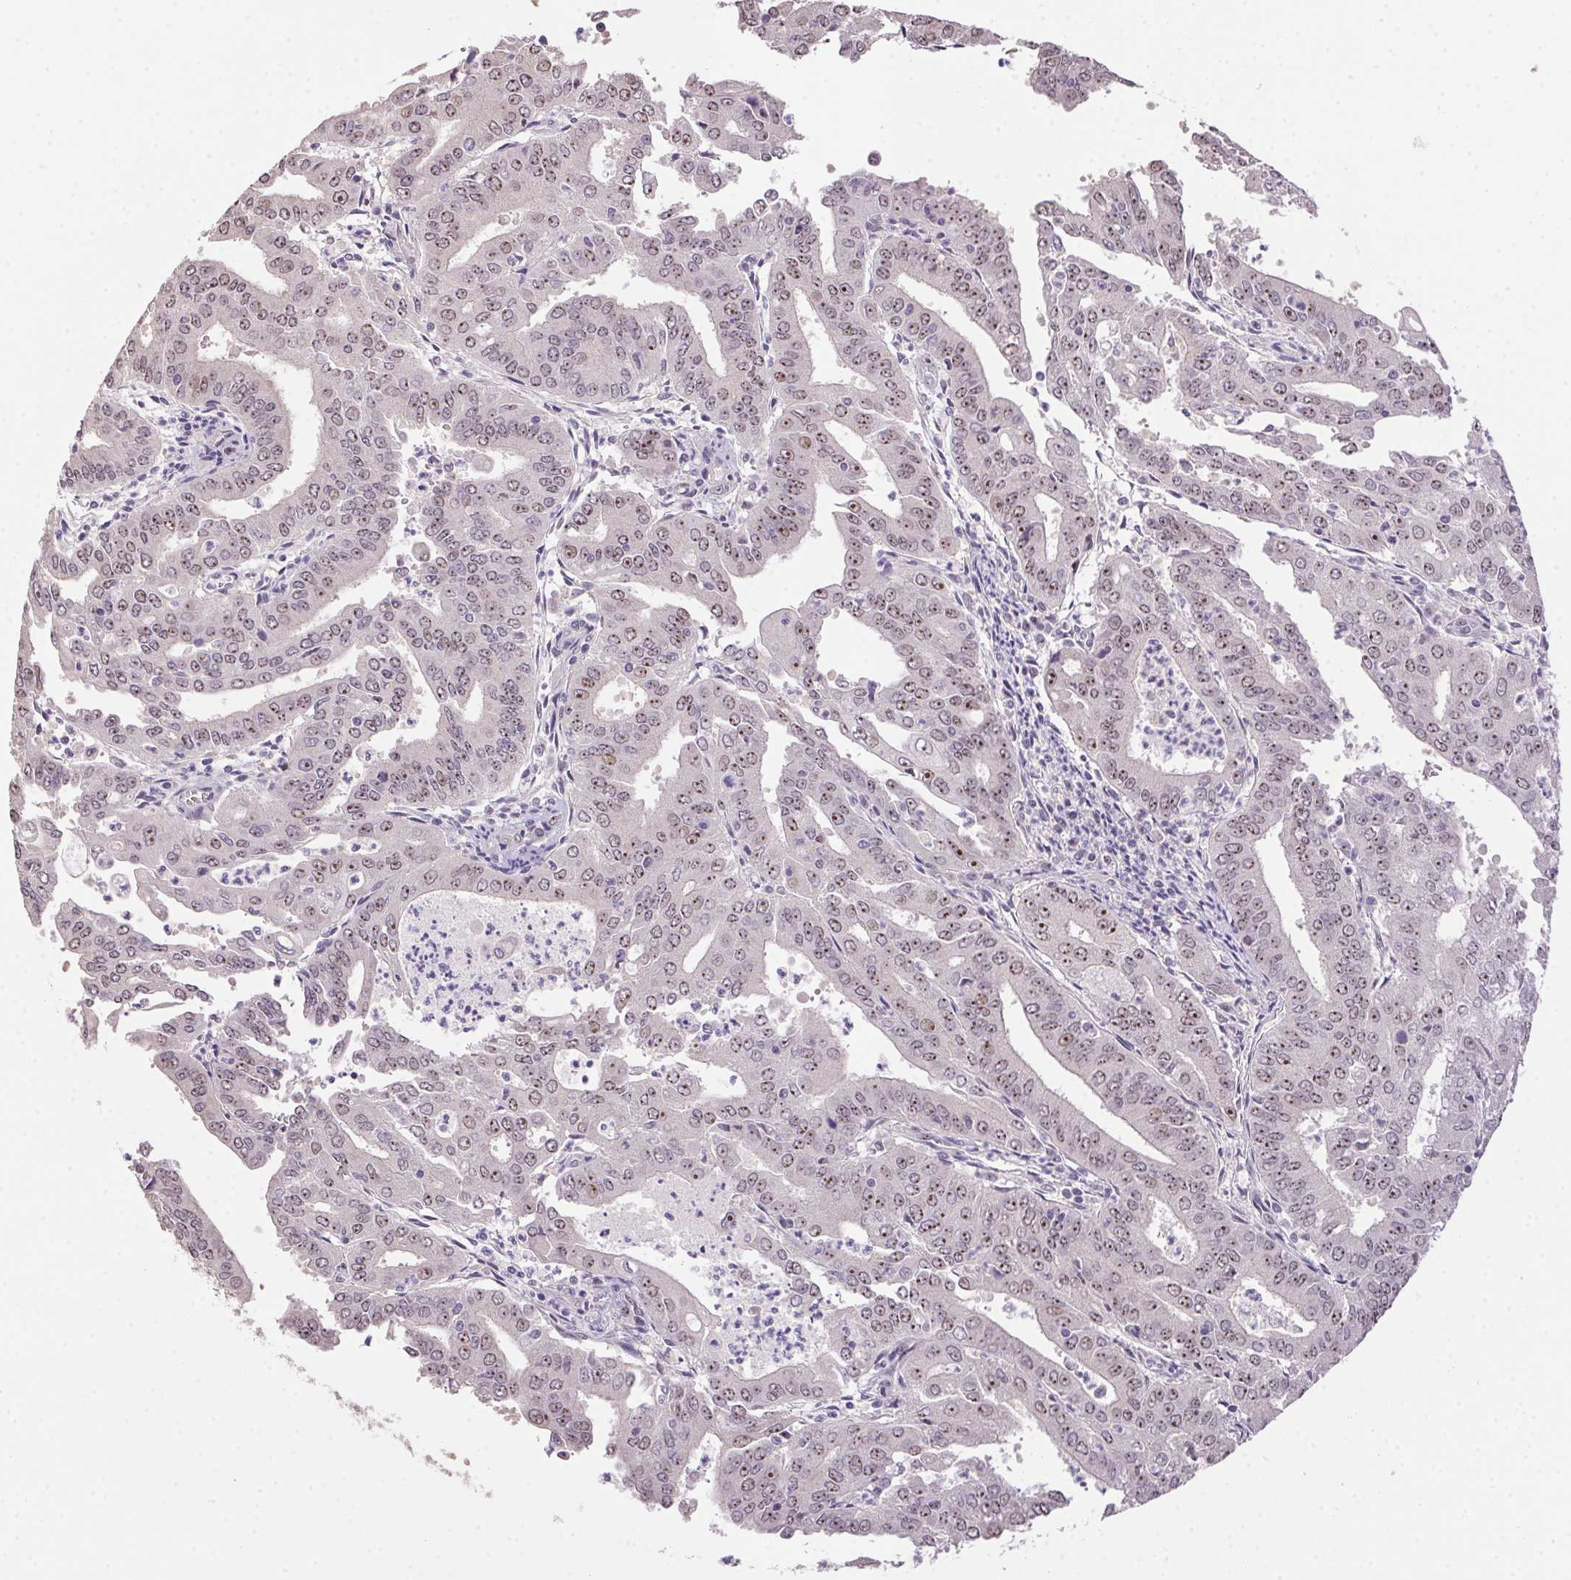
{"staining": {"intensity": "weak", "quantity": ">75%", "location": "nuclear"}, "tissue": "cervical cancer", "cell_type": "Tumor cells", "image_type": "cancer", "snomed": [{"axis": "morphology", "description": "Adenocarcinoma, NOS"}, {"axis": "topography", "description": "Cervix"}], "caption": "Cervical adenocarcinoma stained for a protein (brown) exhibits weak nuclear positive positivity in approximately >75% of tumor cells.", "gene": "BATF2", "patient": {"sex": "female", "age": 56}}